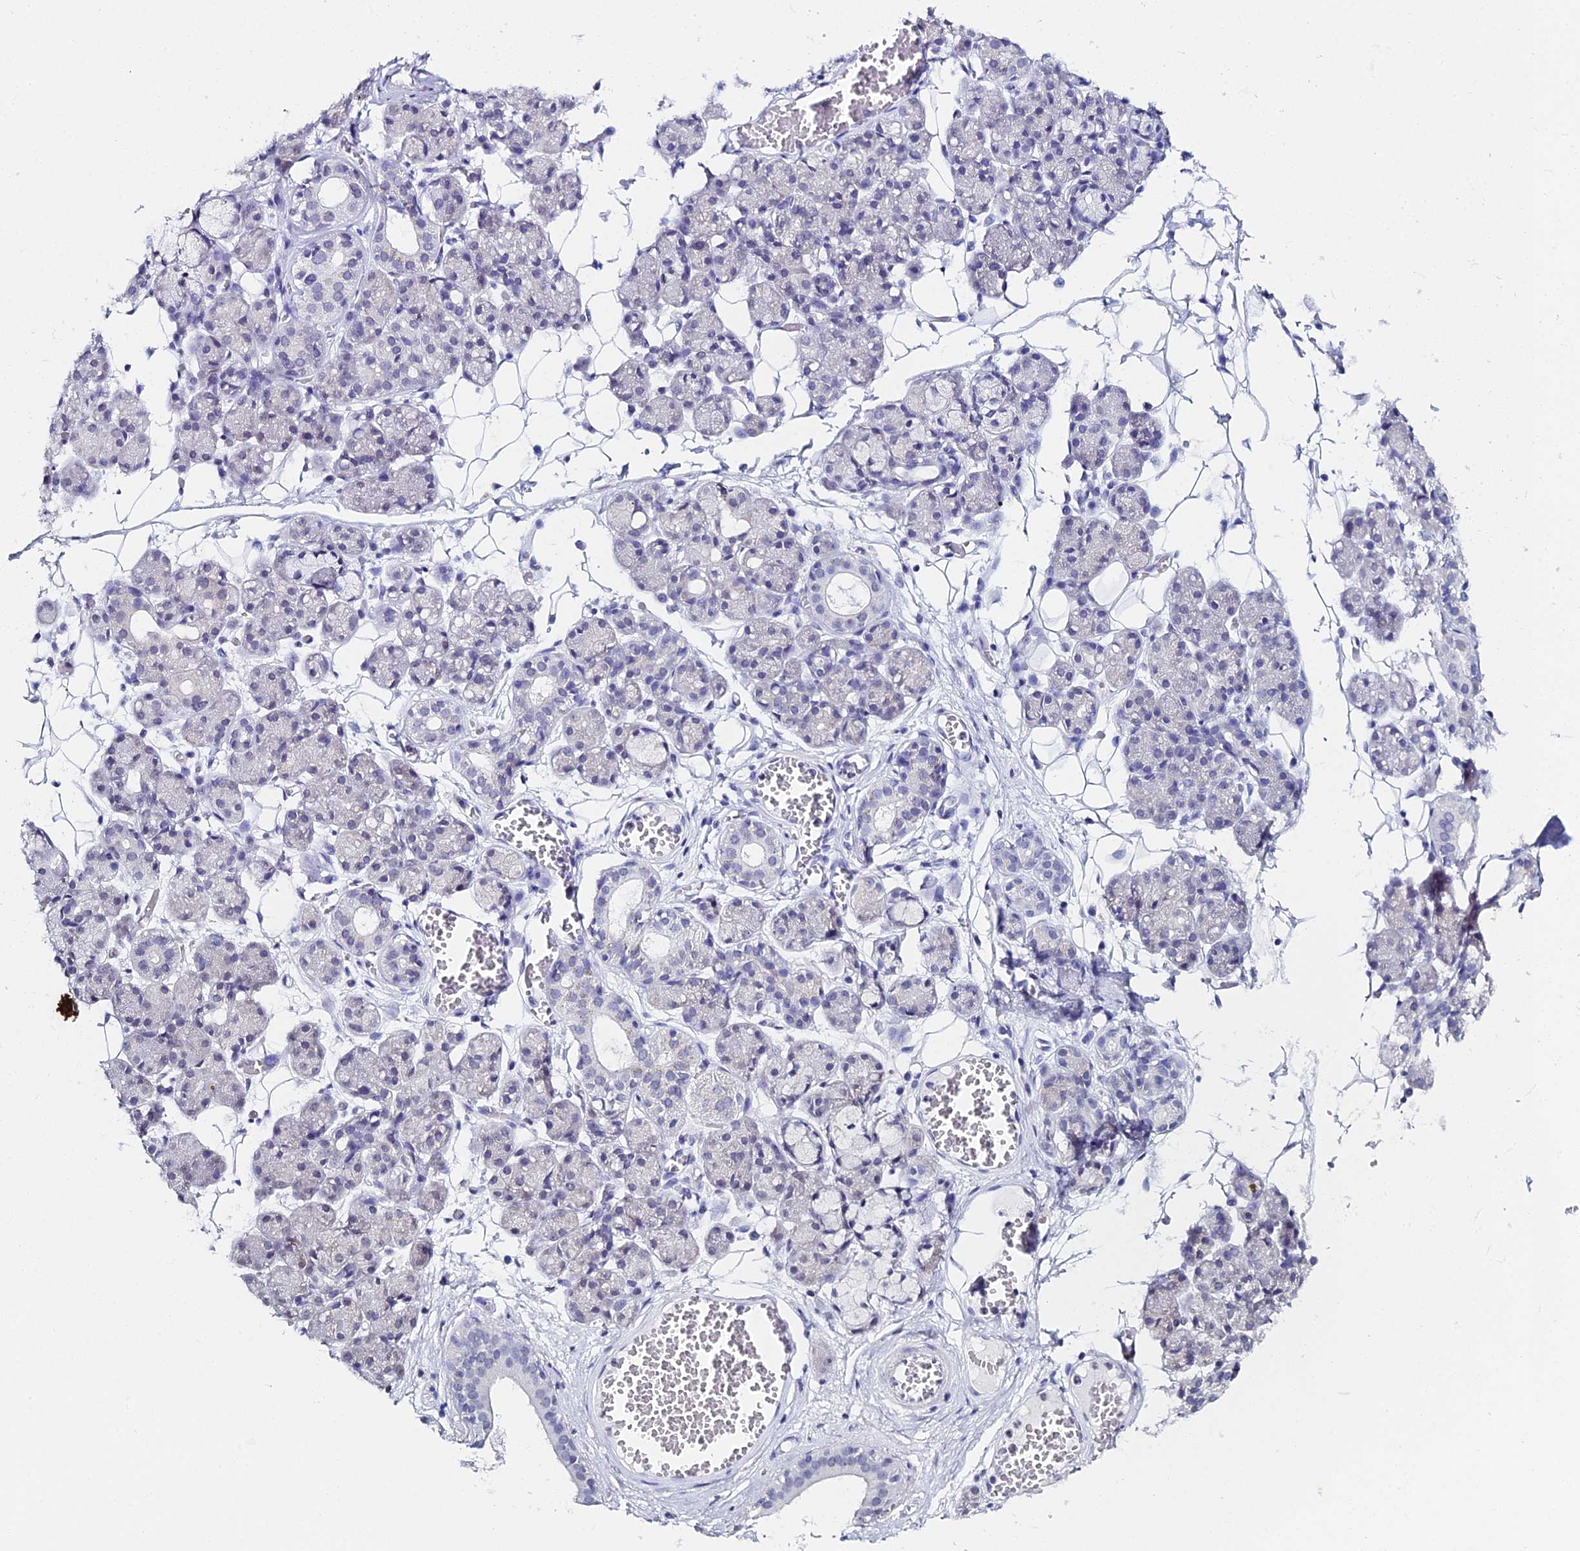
{"staining": {"intensity": "negative", "quantity": "none", "location": "none"}, "tissue": "salivary gland", "cell_type": "Glandular cells", "image_type": "normal", "snomed": [{"axis": "morphology", "description": "Normal tissue, NOS"}, {"axis": "topography", "description": "Salivary gland"}], "caption": "This is a micrograph of IHC staining of unremarkable salivary gland, which shows no expression in glandular cells. (DAB immunohistochemistry with hematoxylin counter stain).", "gene": "PRR22", "patient": {"sex": "male", "age": 63}}